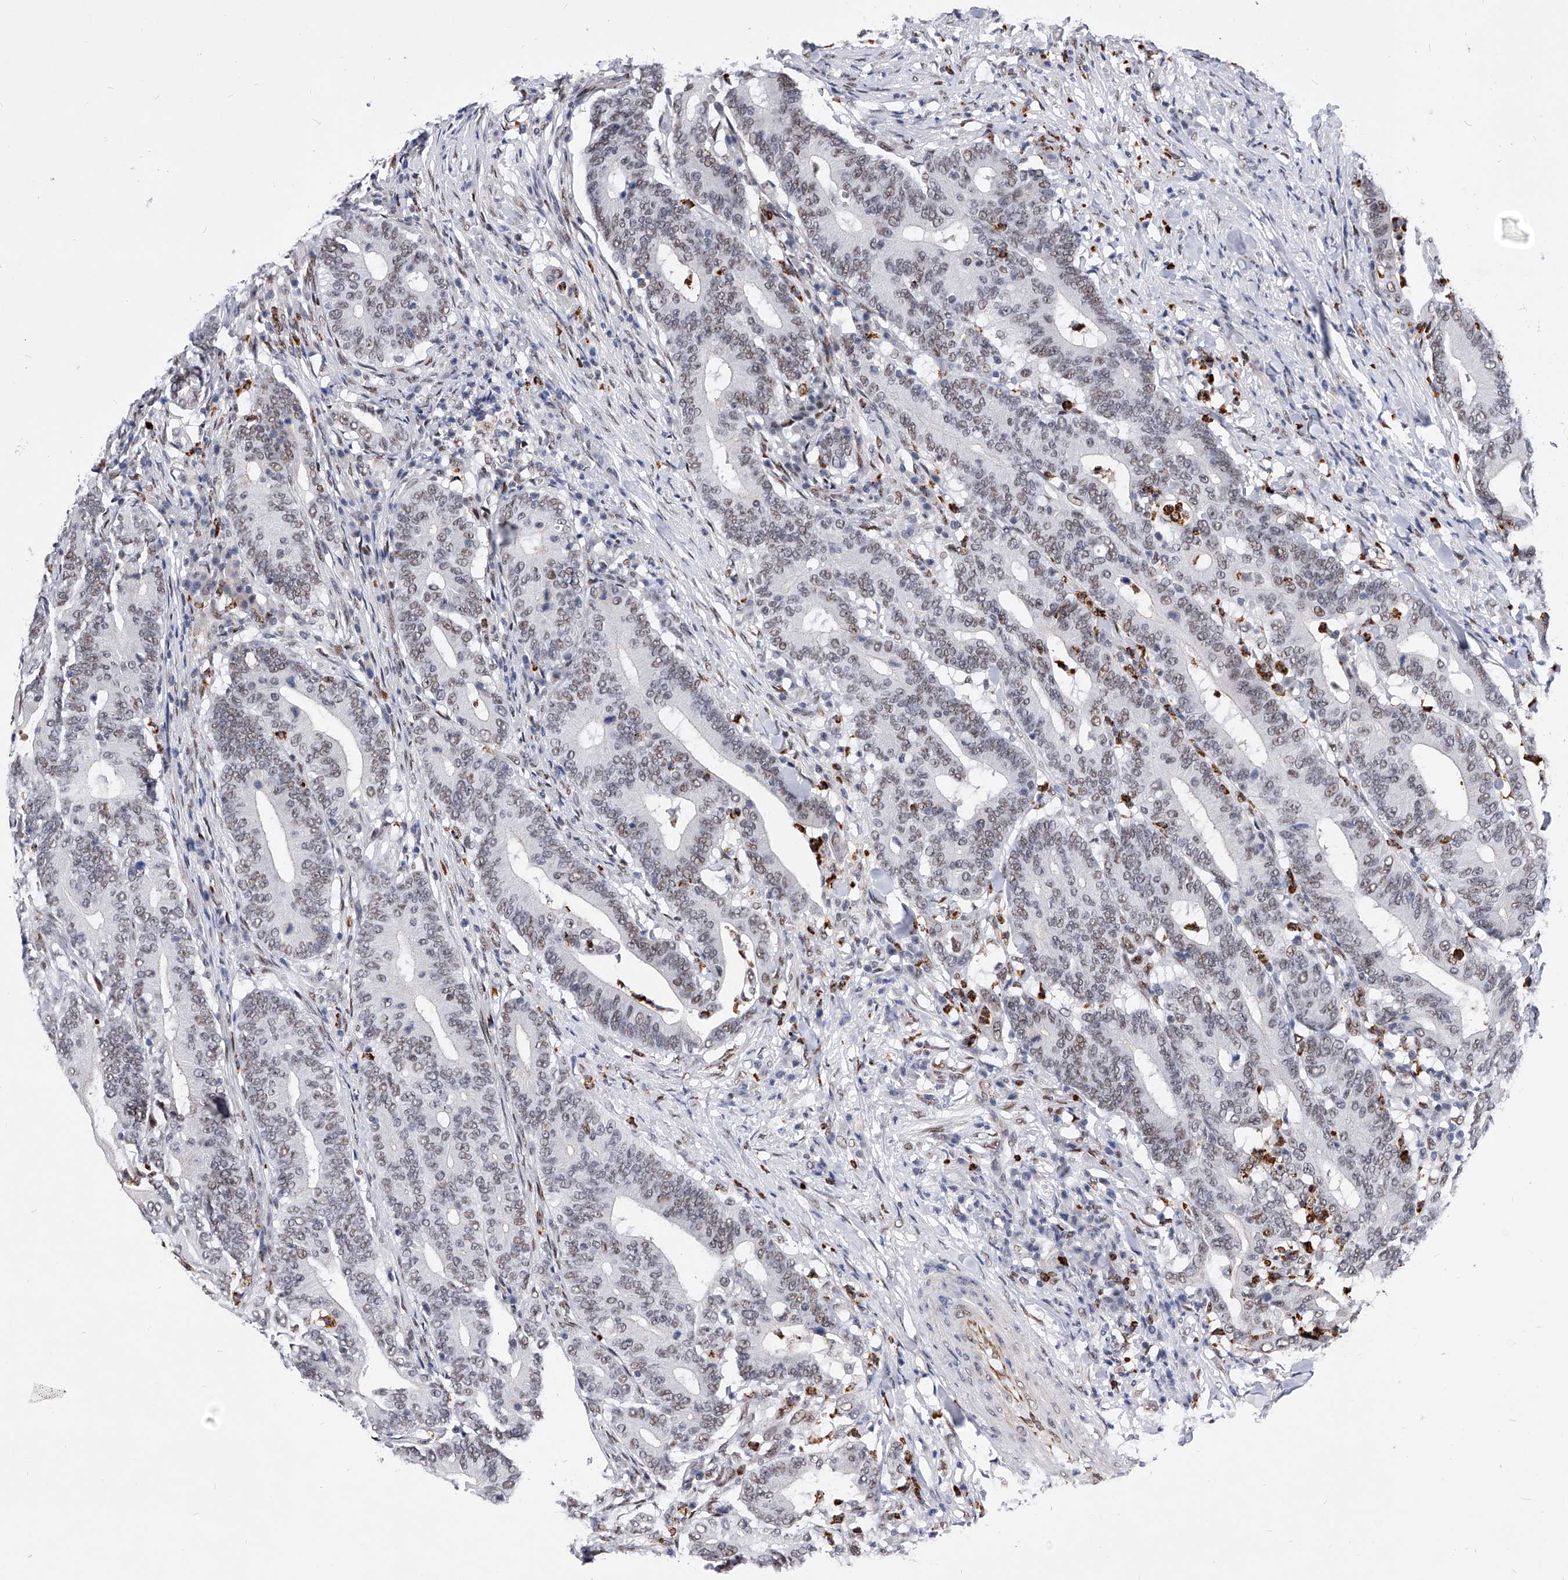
{"staining": {"intensity": "weak", "quantity": ">75%", "location": "nuclear"}, "tissue": "colorectal cancer", "cell_type": "Tumor cells", "image_type": "cancer", "snomed": [{"axis": "morphology", "description": "Adenocarcinoma, NOS"}, {"axis": "topography", "description": "Colon"}], "caption": "Weak nuclear protein expression is appreciated in about >75% of tumor cells in colorectal cancer.", "gene": "TESK2", "patient": {"sex": "female", "age": 66}}